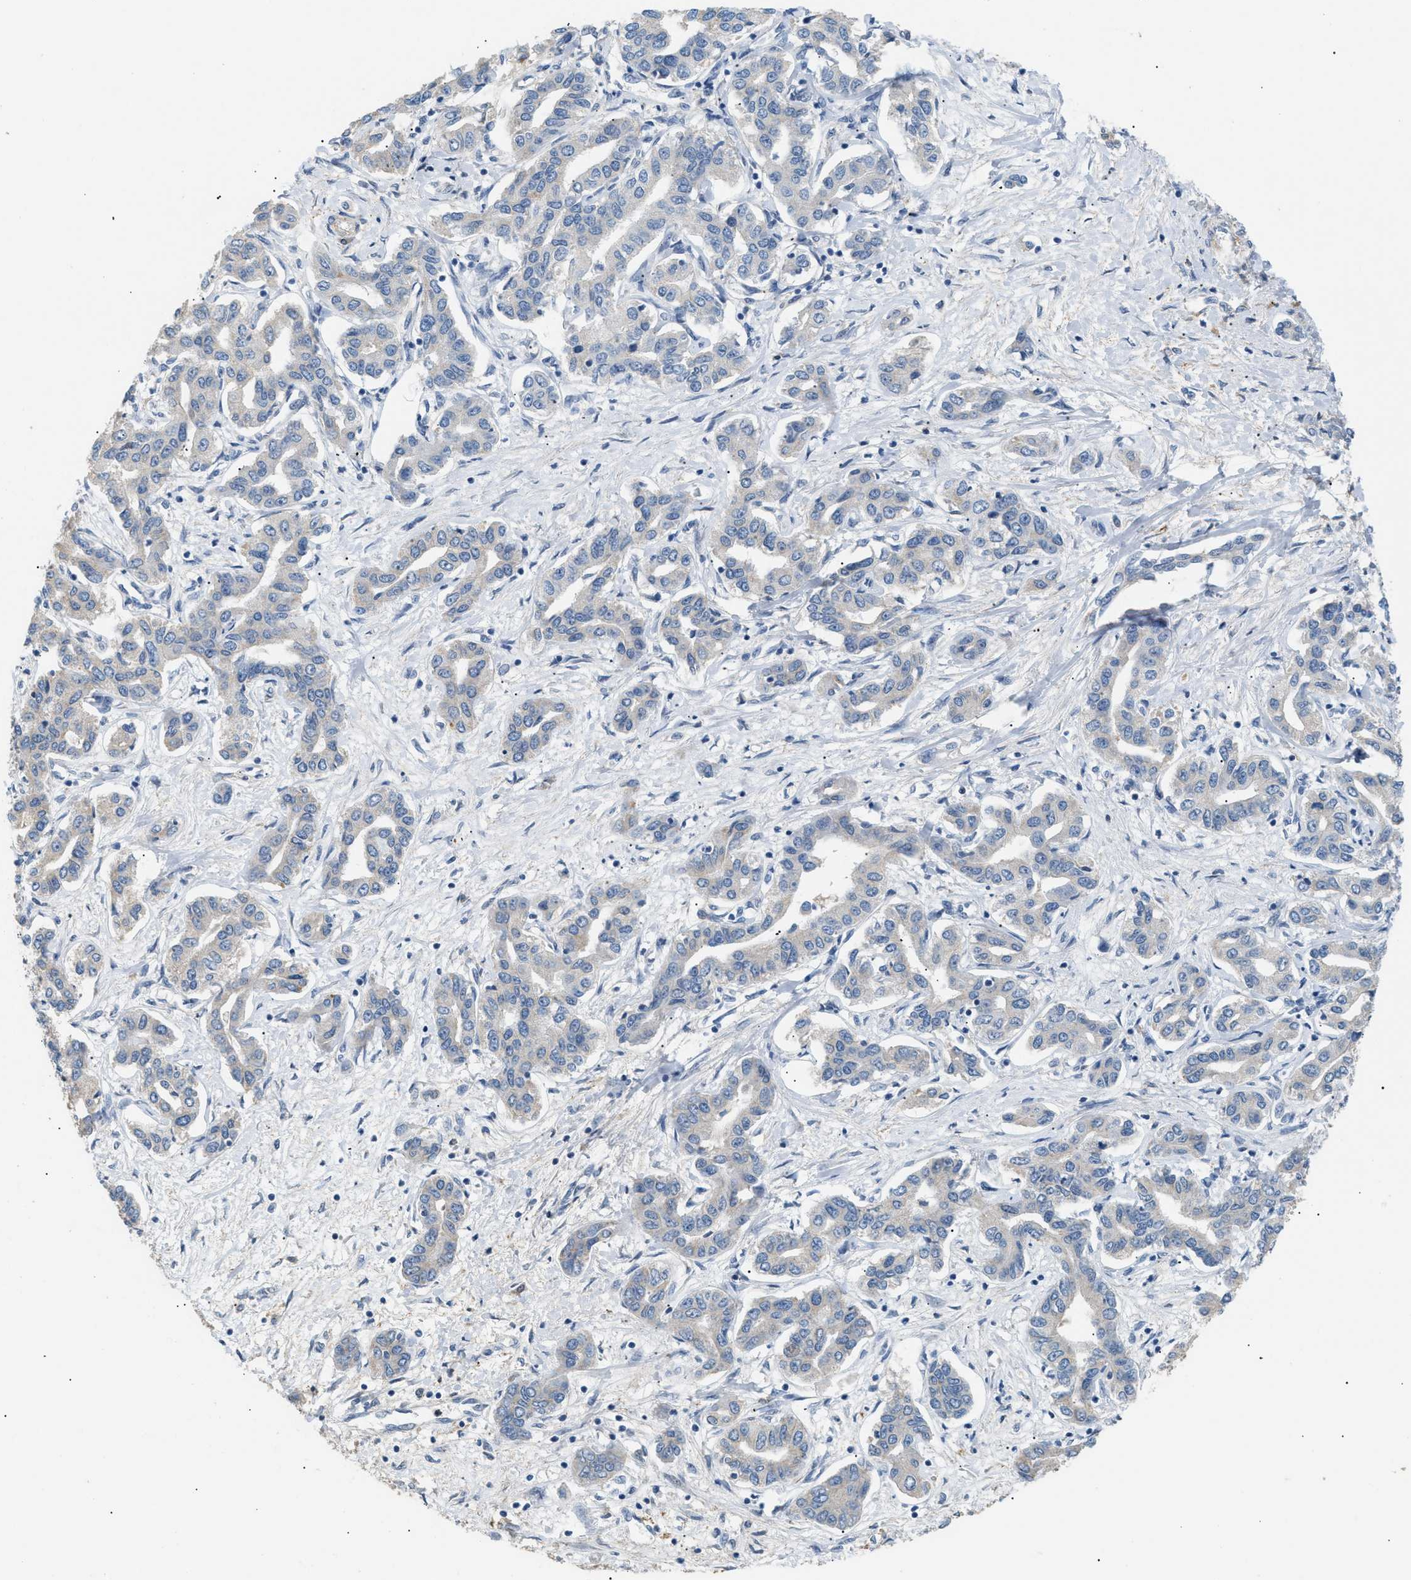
{"staining": {"intensity": "negative", "quantity": "none", "location": "none"}, "tissue": "liver cancer", "cell_type": "Tumor cells", "image_type": "cancer", "snomed": [{"axis": "morphology", "description": "Cholangiocarcinoma"}, {"axis": "topography", "description": "Liver"}], "caption": "The image exhibits no significant staining in tumor cells of liver cancer (cholangiocarcinoma).", "gene": "AKR1A1", "patient": {"sex": "male", "age": 59}}